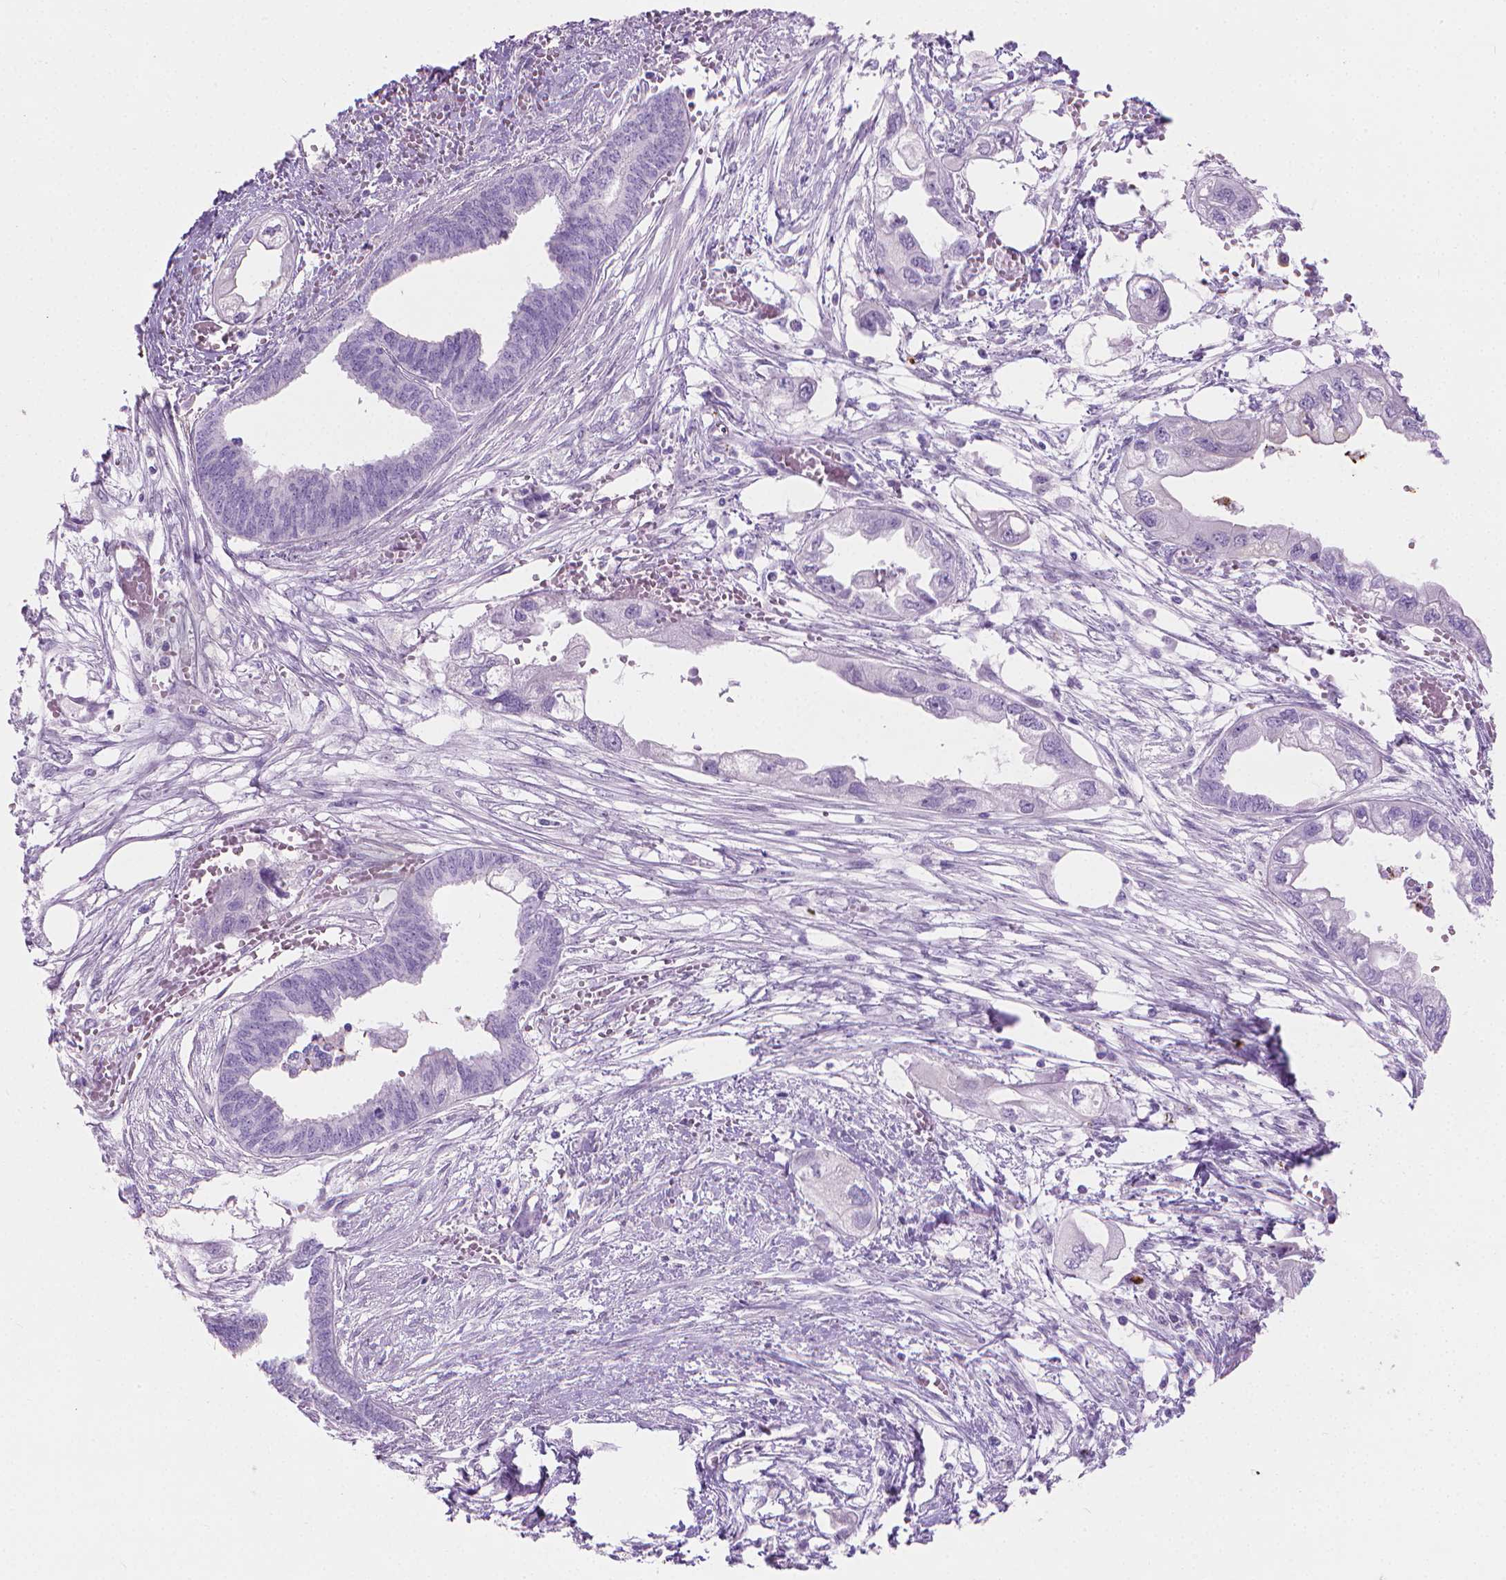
{"staining": {"intensity": "negative", "quantity": "none", "location": "none"}, "tissue": "endometrial cancer", "cell_type": "Tumor cells", "image_type": "cancer", "snomed": [{"axis": "morphology", "description": "Adenocarcinoma, NOS"}, {"axis": "morphology", "description": "Adenocarcinoma, metastatic, NOS"}, {"axis": "topography", "description": "Adipose tissue"}, {"axis": "topography", "description": "Endometrium"}], "caption": "DAB immunohistochemical staining of human endometrial cancer demonstrates no significant expression in tumor cells. (DAB (3,3'-diaminobenzidine) IHC, high magnification).", "gene": "CFAP52", "patient": {"sex": "female", "age": 67}}